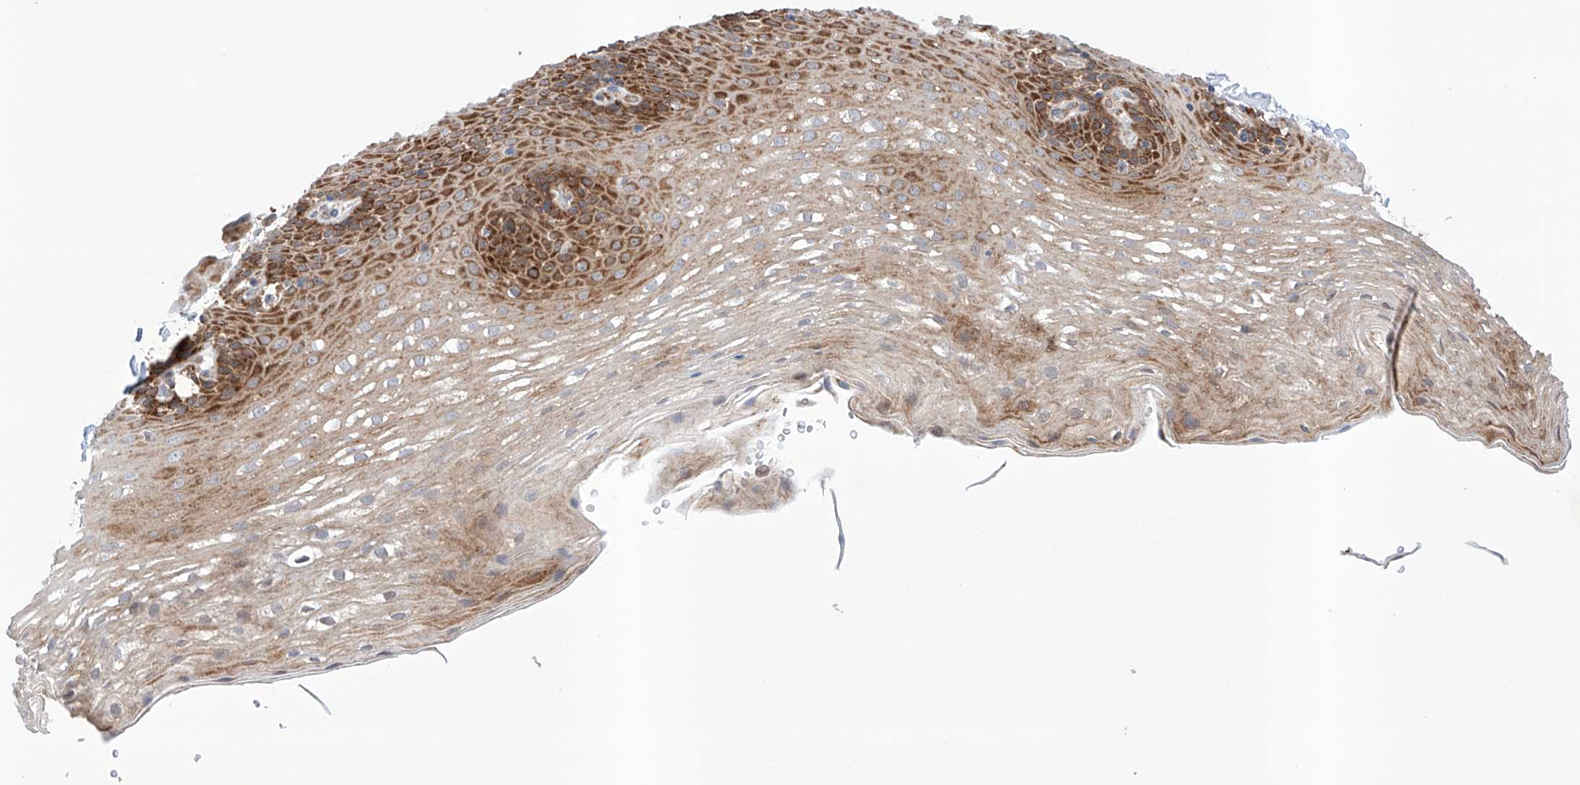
{"staining": {"intensity": "strong", "quantity": ">75%", "location": "cytoplasmic/membranous"}, "tissue": "esophagus", "cell_type": "Squamous epithelial cells", "image_type": "normal", "snomed": [{"axis": "morphology", "description": "Normal tissue, NOS"}, {"axis": "topography", "description": "Esophagus"}], "caption": "Strong cytoplasmic/membranous staining for a protein is identified in approximately >75% of squamous epithelial cells of unremarkable esophagus using IHC.", "gene": "TIMM23", "patient": {"sex": "female", "age": 66}}